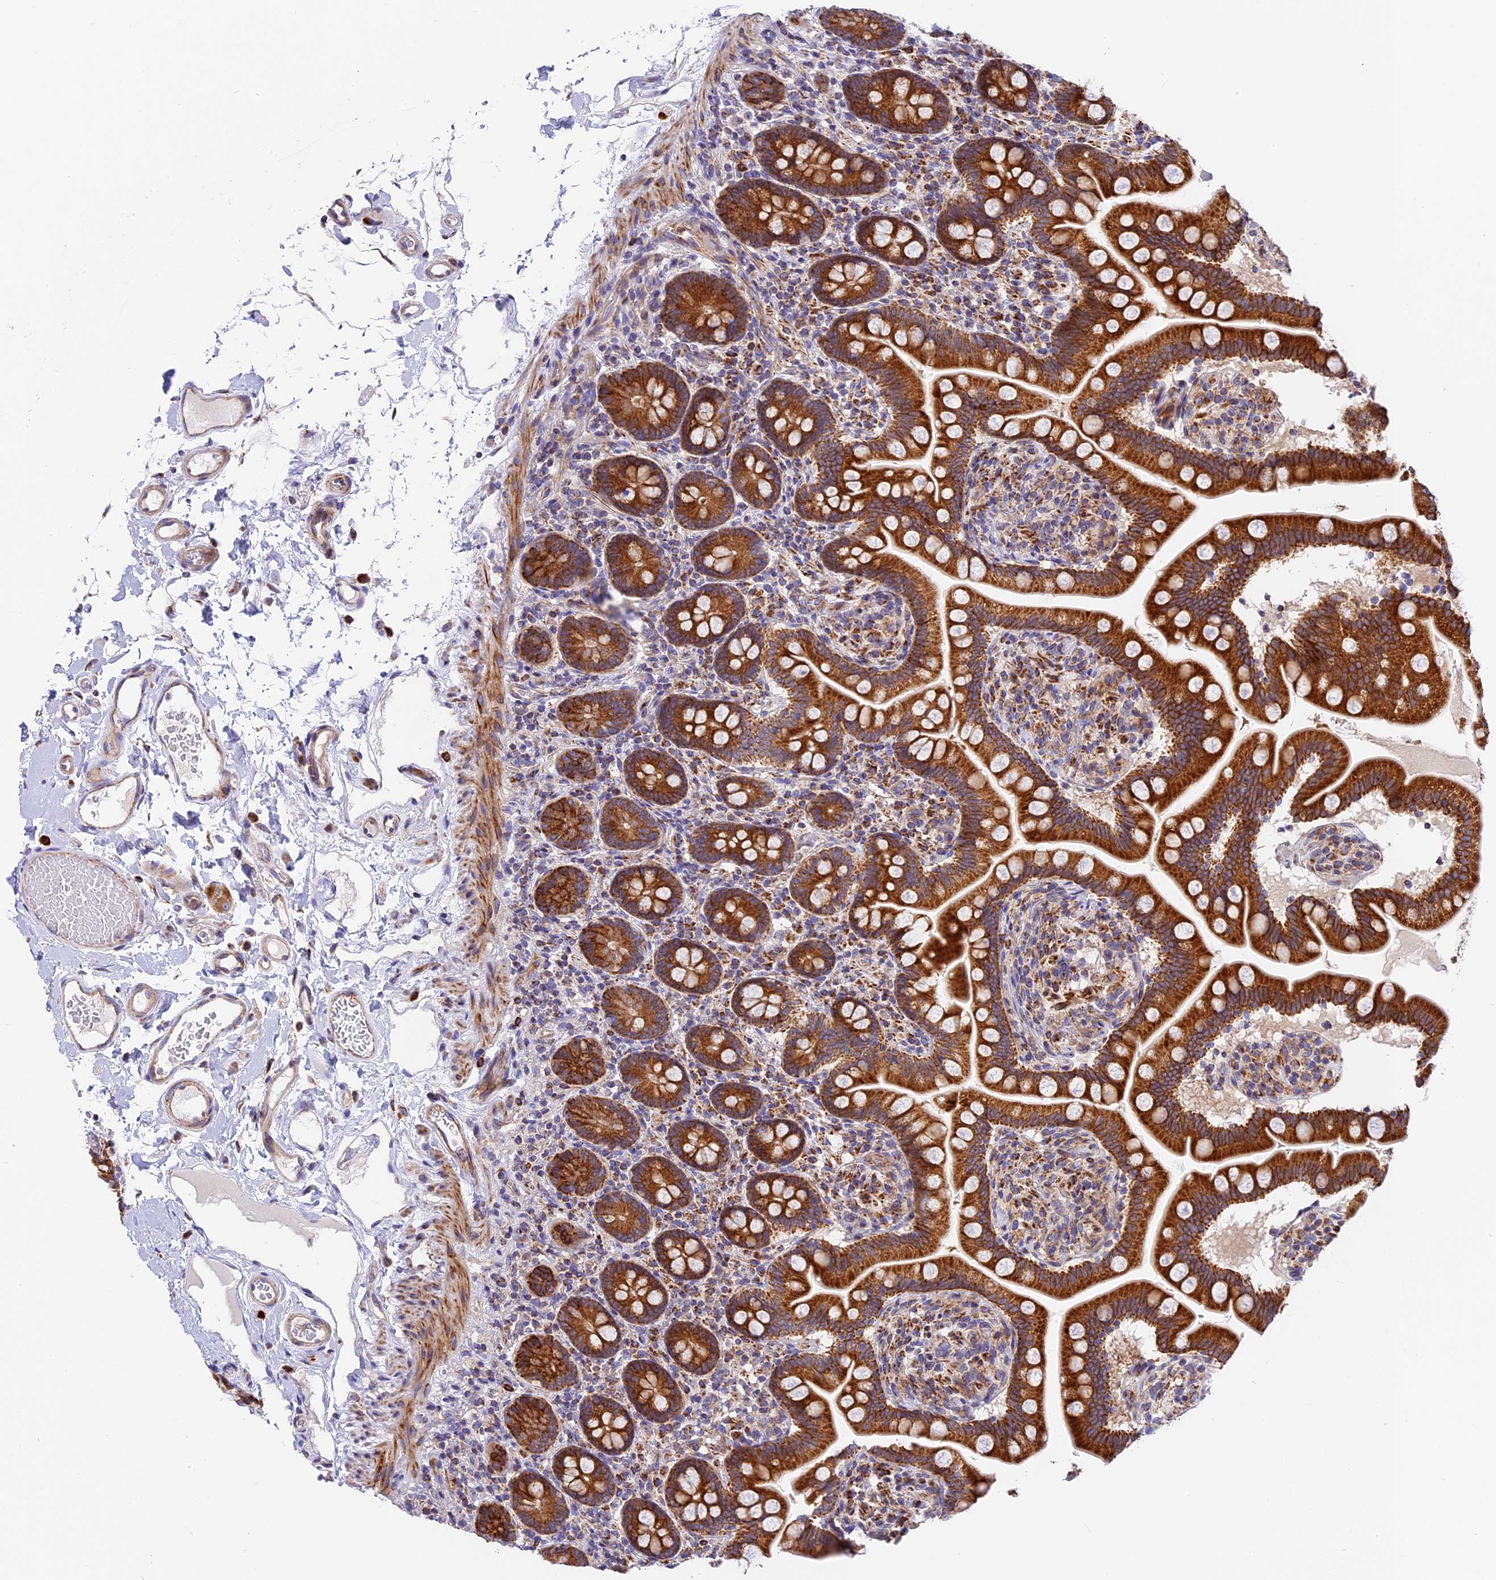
{"staining": {"intensity": "strong", "quantity": ">75%", "location": "cytoplasmic/membranous"}, "tissue": "small intestine", "cell_type": "Glandular cells", "image_type": "normal", "snomed": [{"axis": "morphology", "description": "Normal tissue, NOS"}, {"axis": "topography", "description": "Small intestine"}], "caption": "Small intestine stained for a protein displays strong cytoplasmic/membranous positivity in glandular cells. The staining was performed using DAB (3,3'-diaminobenzidine) to visualize the protein expression in brown, while the nuclei were stained in blue with hematoxylin (Magnification: 20x).", "gene": "MRAS", "patient": {"sex": "female", "age": 64}}